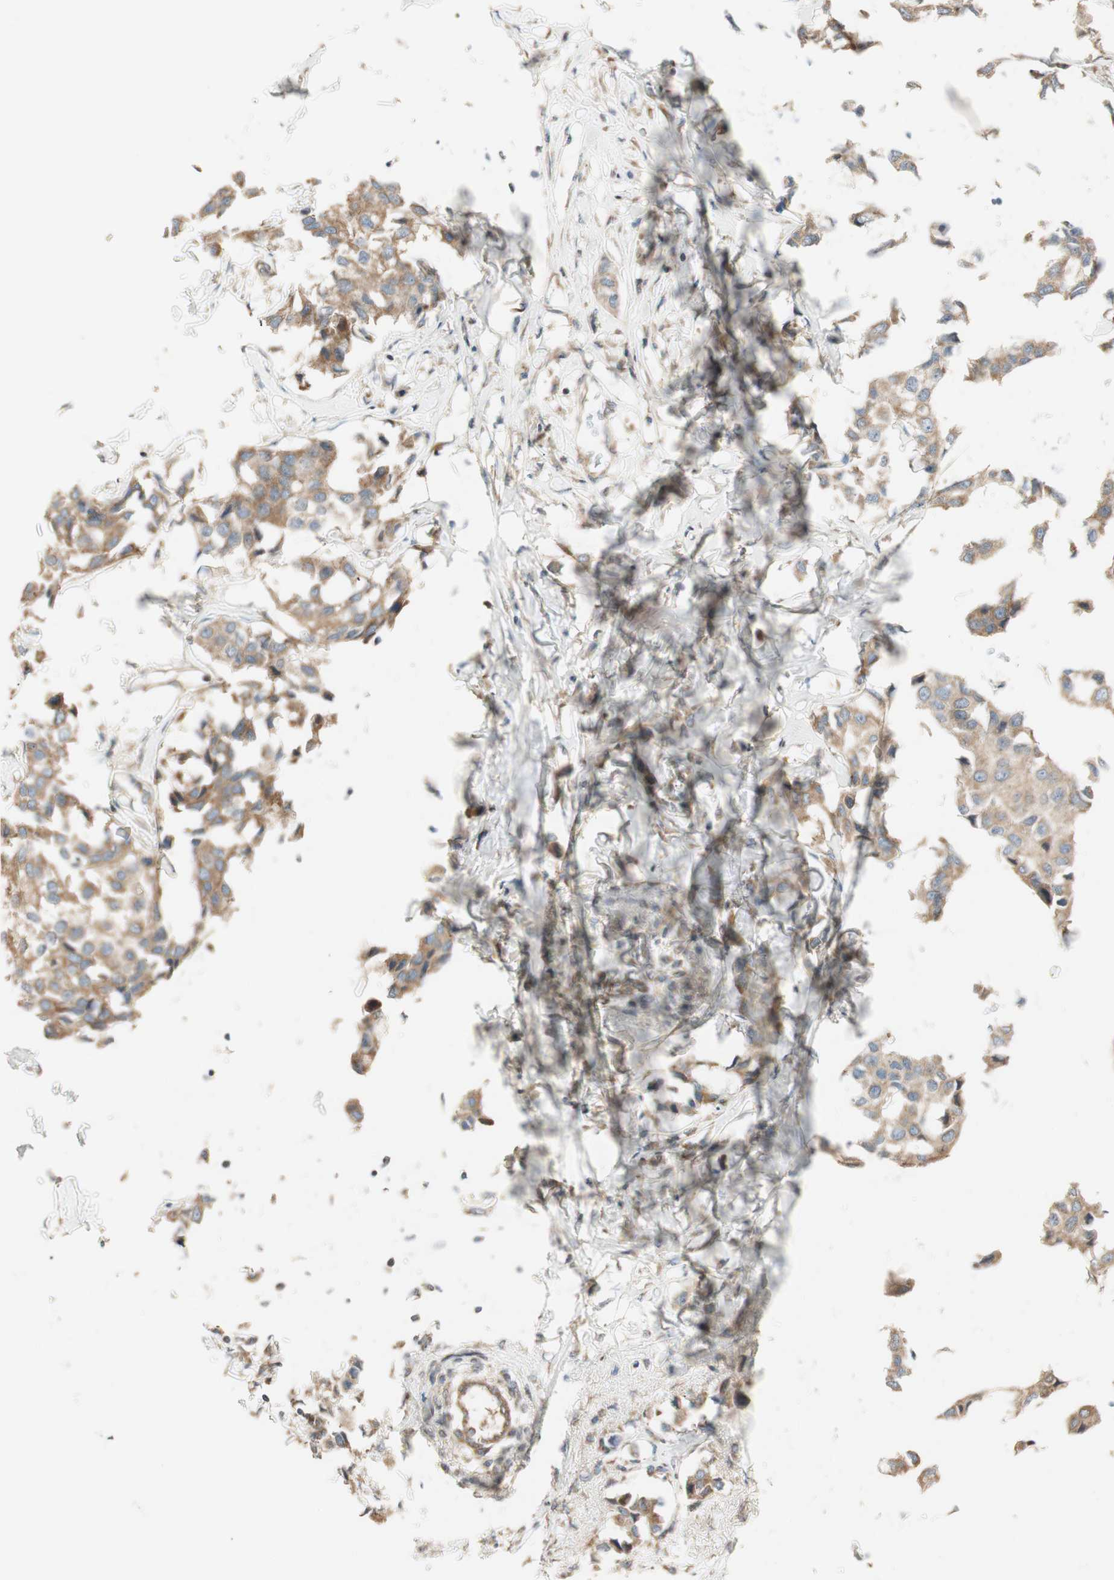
{"staining": {"intensity": "moderate", "quantity": ">75%", "location": "cytoplasmic/membranous"}, "tissue": "breast cancer", "cell_type": "Tumor cells", "image_type": "cancer", "snomed": [{"axis": "morphology", "description": "Duct carcinoma"}, {"axis": "topography", "description": "Breast"}], "caption": "A brown stain labels moderate cytoplasmic/membranous expression of a protein in breast cancer tumor cells. (Stains: DAB in brown, nuclei in blue, Microscopy: brightfield microscopy at high magnification).", "gene": "CTTNBP2NL", "patient": {"sex": "female", "age": 80}}